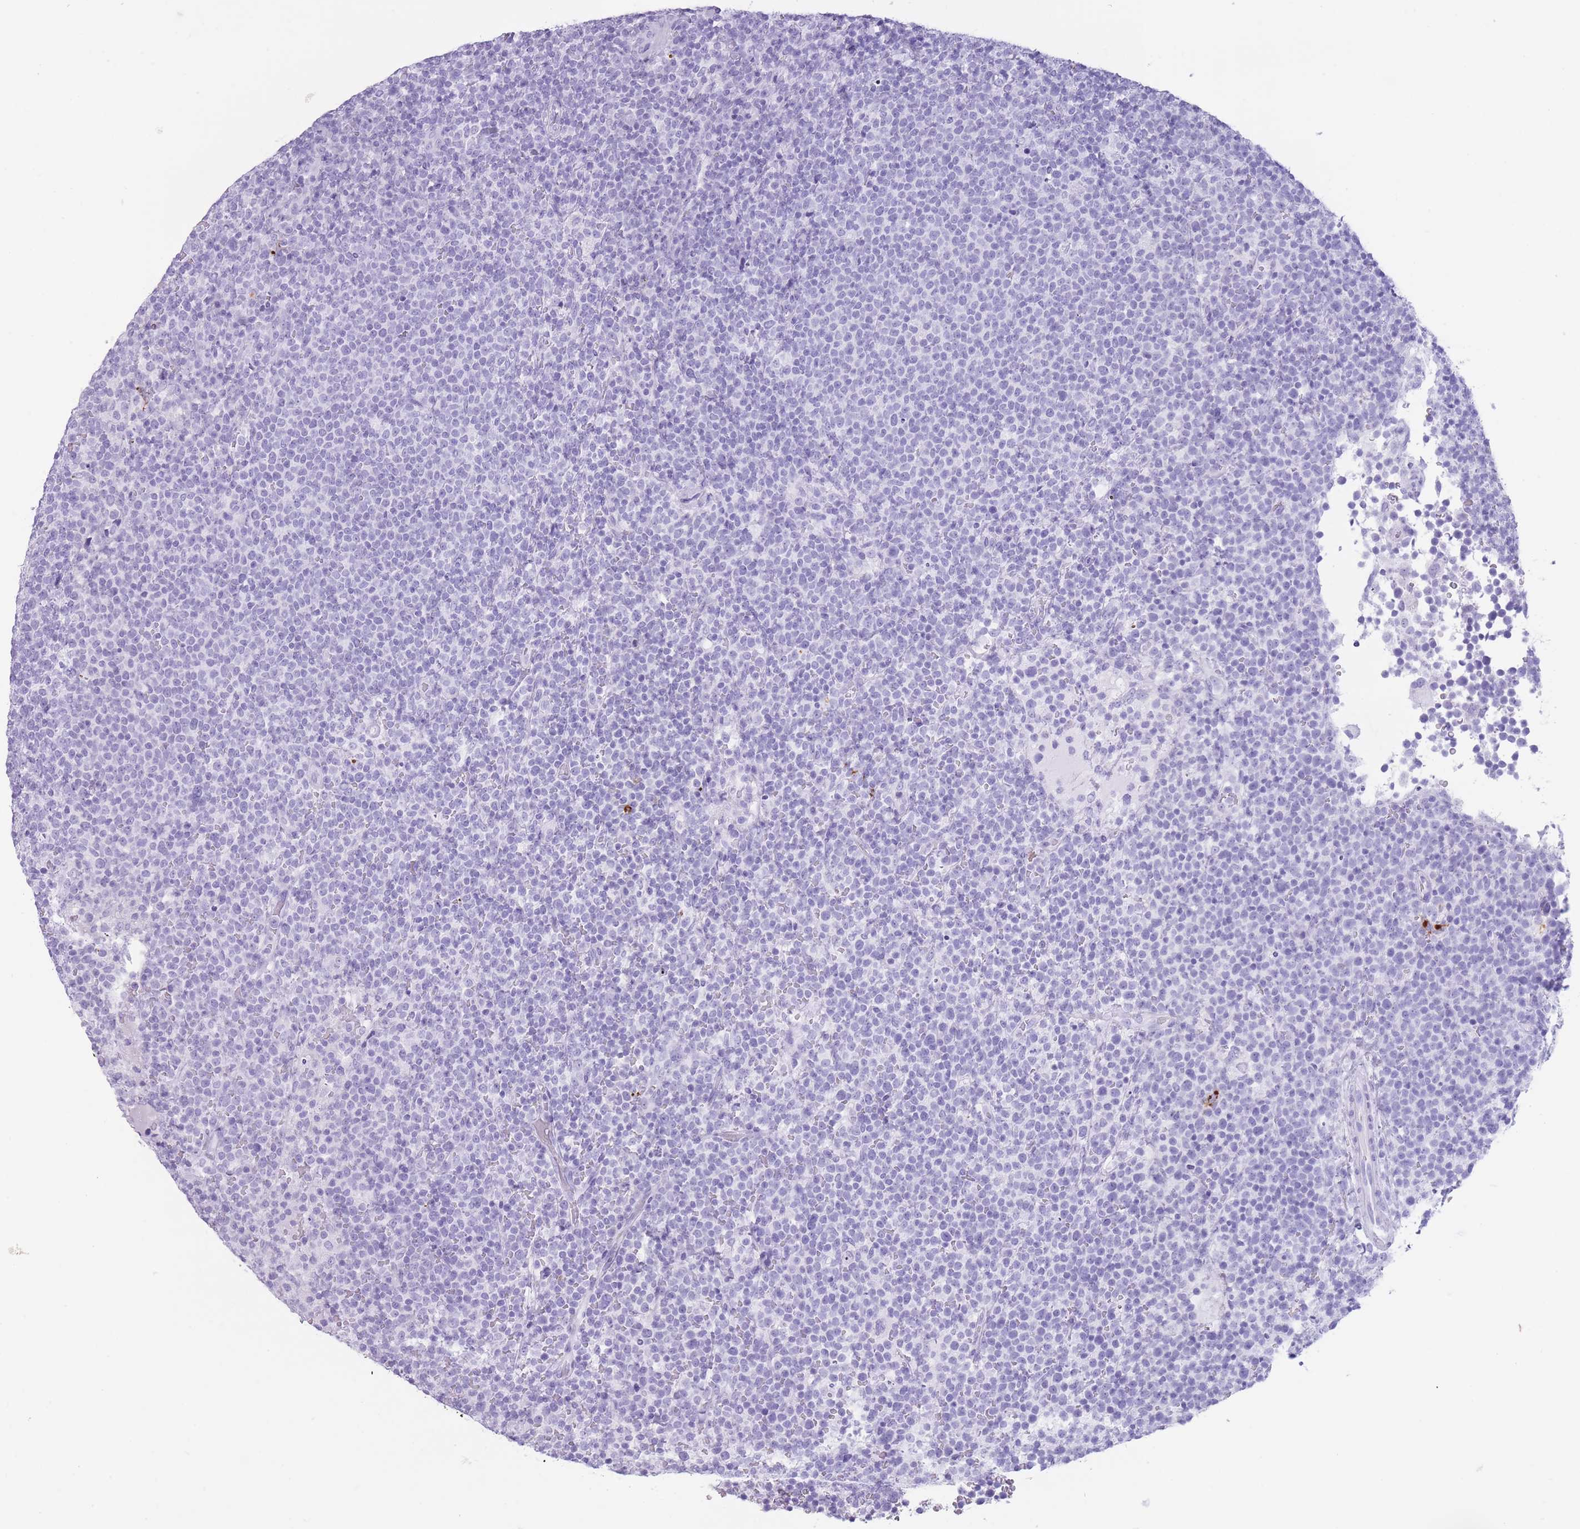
{"staining": {"intensity": "negative", "quantity": "none", "location": "none"}, "tissue": "lymphoma", "cell_type": "Tumor cells", "image_type": "cancer", "snomed": [{"axis": "morphology", "description": "Malignant lymphoma, non-Hodgkin's type, High grade"}, {"axis": "topography", "description": "Lymph node"}], "caption": "Tumor cells show no significant expression in malignant lymphoma, non-Hodgkin's type (high-grade).", "gene": "OR4F21", "patient": {"sex": "male", "age": 61}}